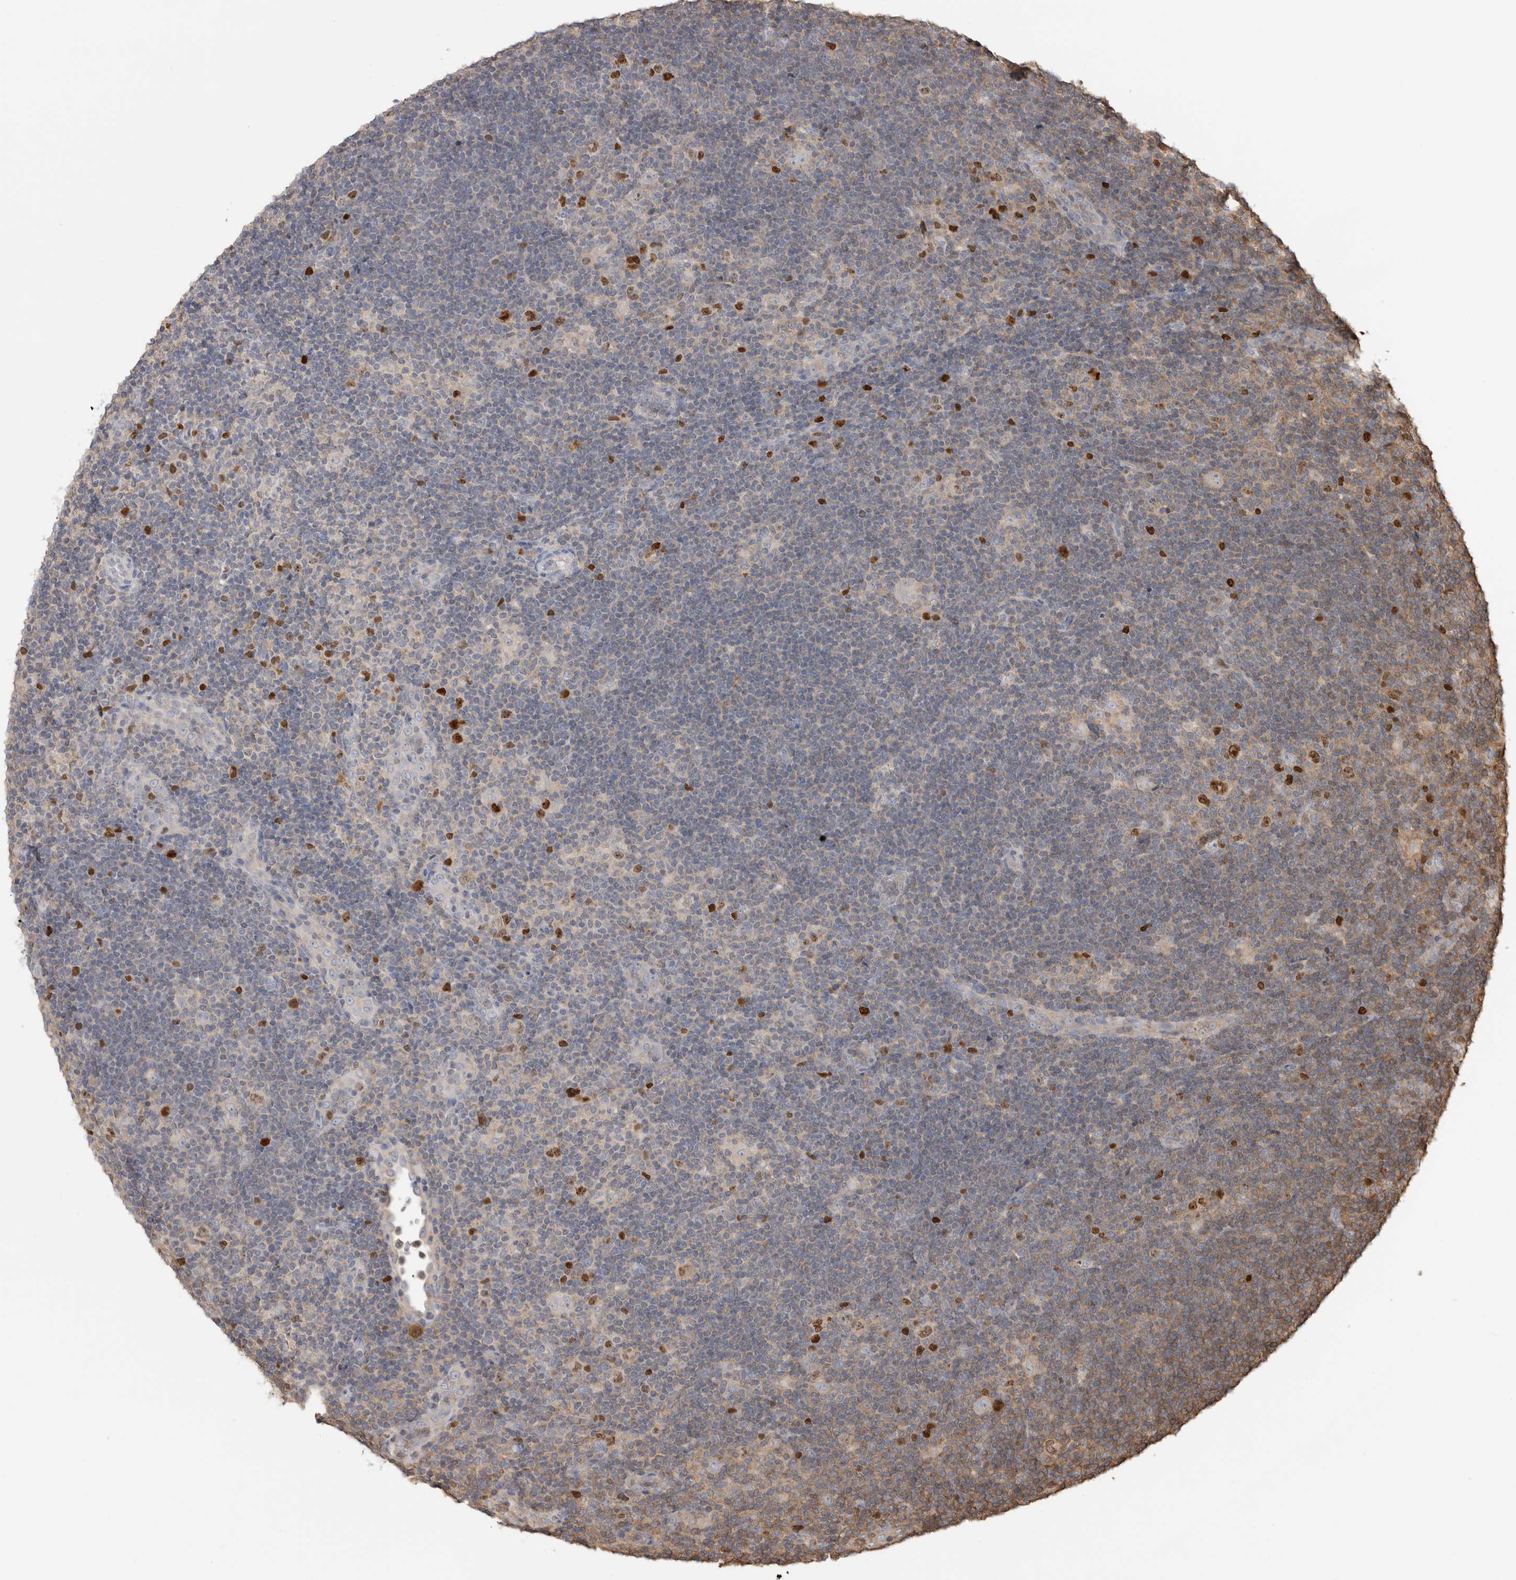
{"staining": {"intensity": "negative", "quantity": "none", "location": "none"}, "tissue": "lymphoma", "cell_type": "Tumor cells", "image_type": "cancer", "snomed": [{"axis": "morphology", "description": "Hodgkin's disease, NOS"}, {"axis": "topography", "description": "Lymph node"}], "caption": "Histopathology image shows no significant protein expression in tumor cells of lymphoma.", "gene": "TOP2A", "patient": {"sex": "female", "age": 57}}